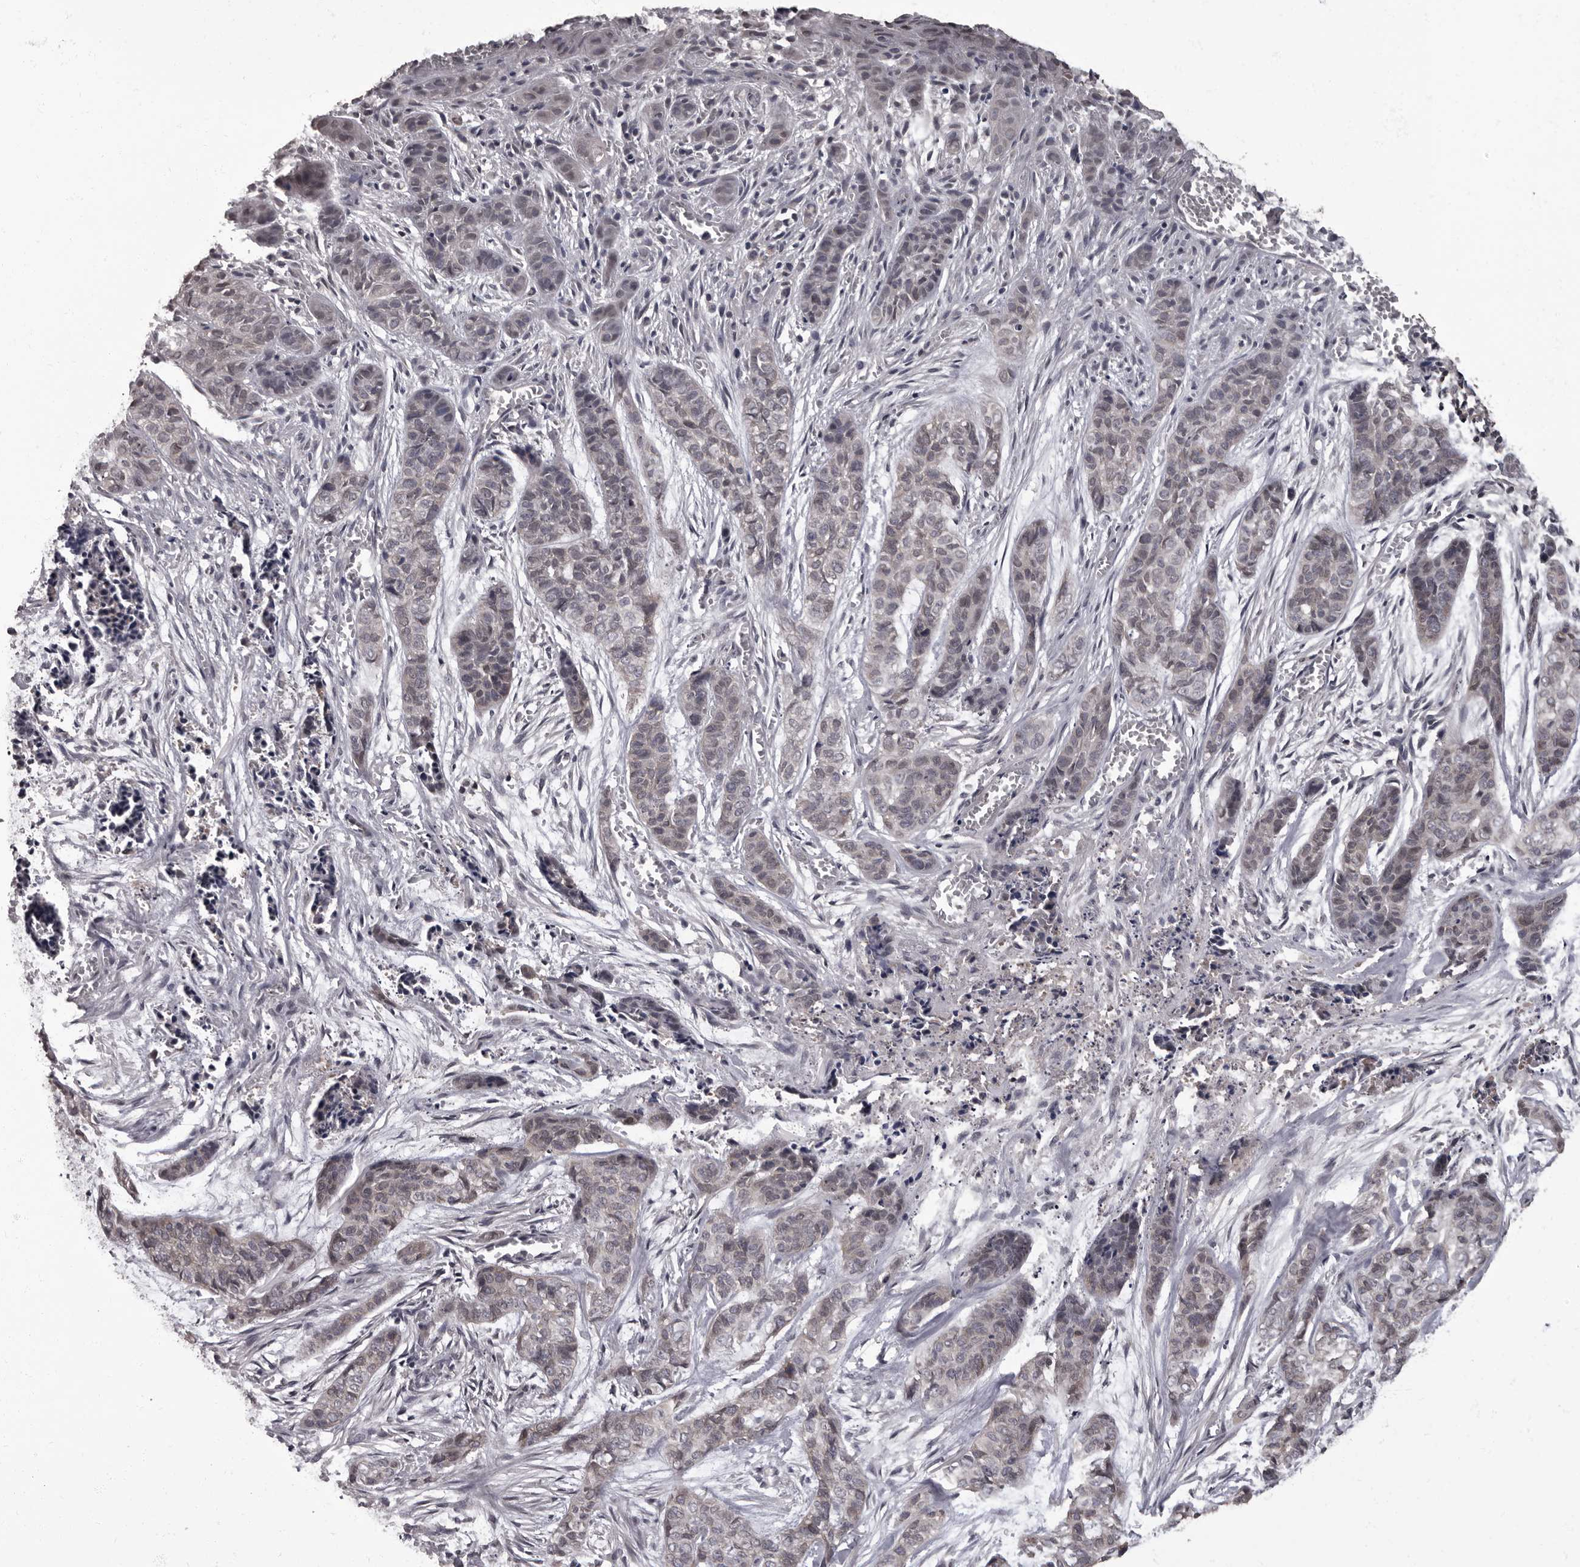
{"staining": {"intensity": "negative", "quantity": "none", "location": "none"}, "tissue": "skin cancer", "cell_type": "Tumor cells", "image_type": "cancer", "snomed": [{"axis": "morphology", "description": "Basal cell carcinoma"}, {"axis": "topography", "description": "Skin"}], "caption": "Skin cancer stained for a protein using immunohistochemistry (IHC) shows no positivity tumor cells.", "gene": "C1orf50", "patient": {"sex": "female", "age": 64}}